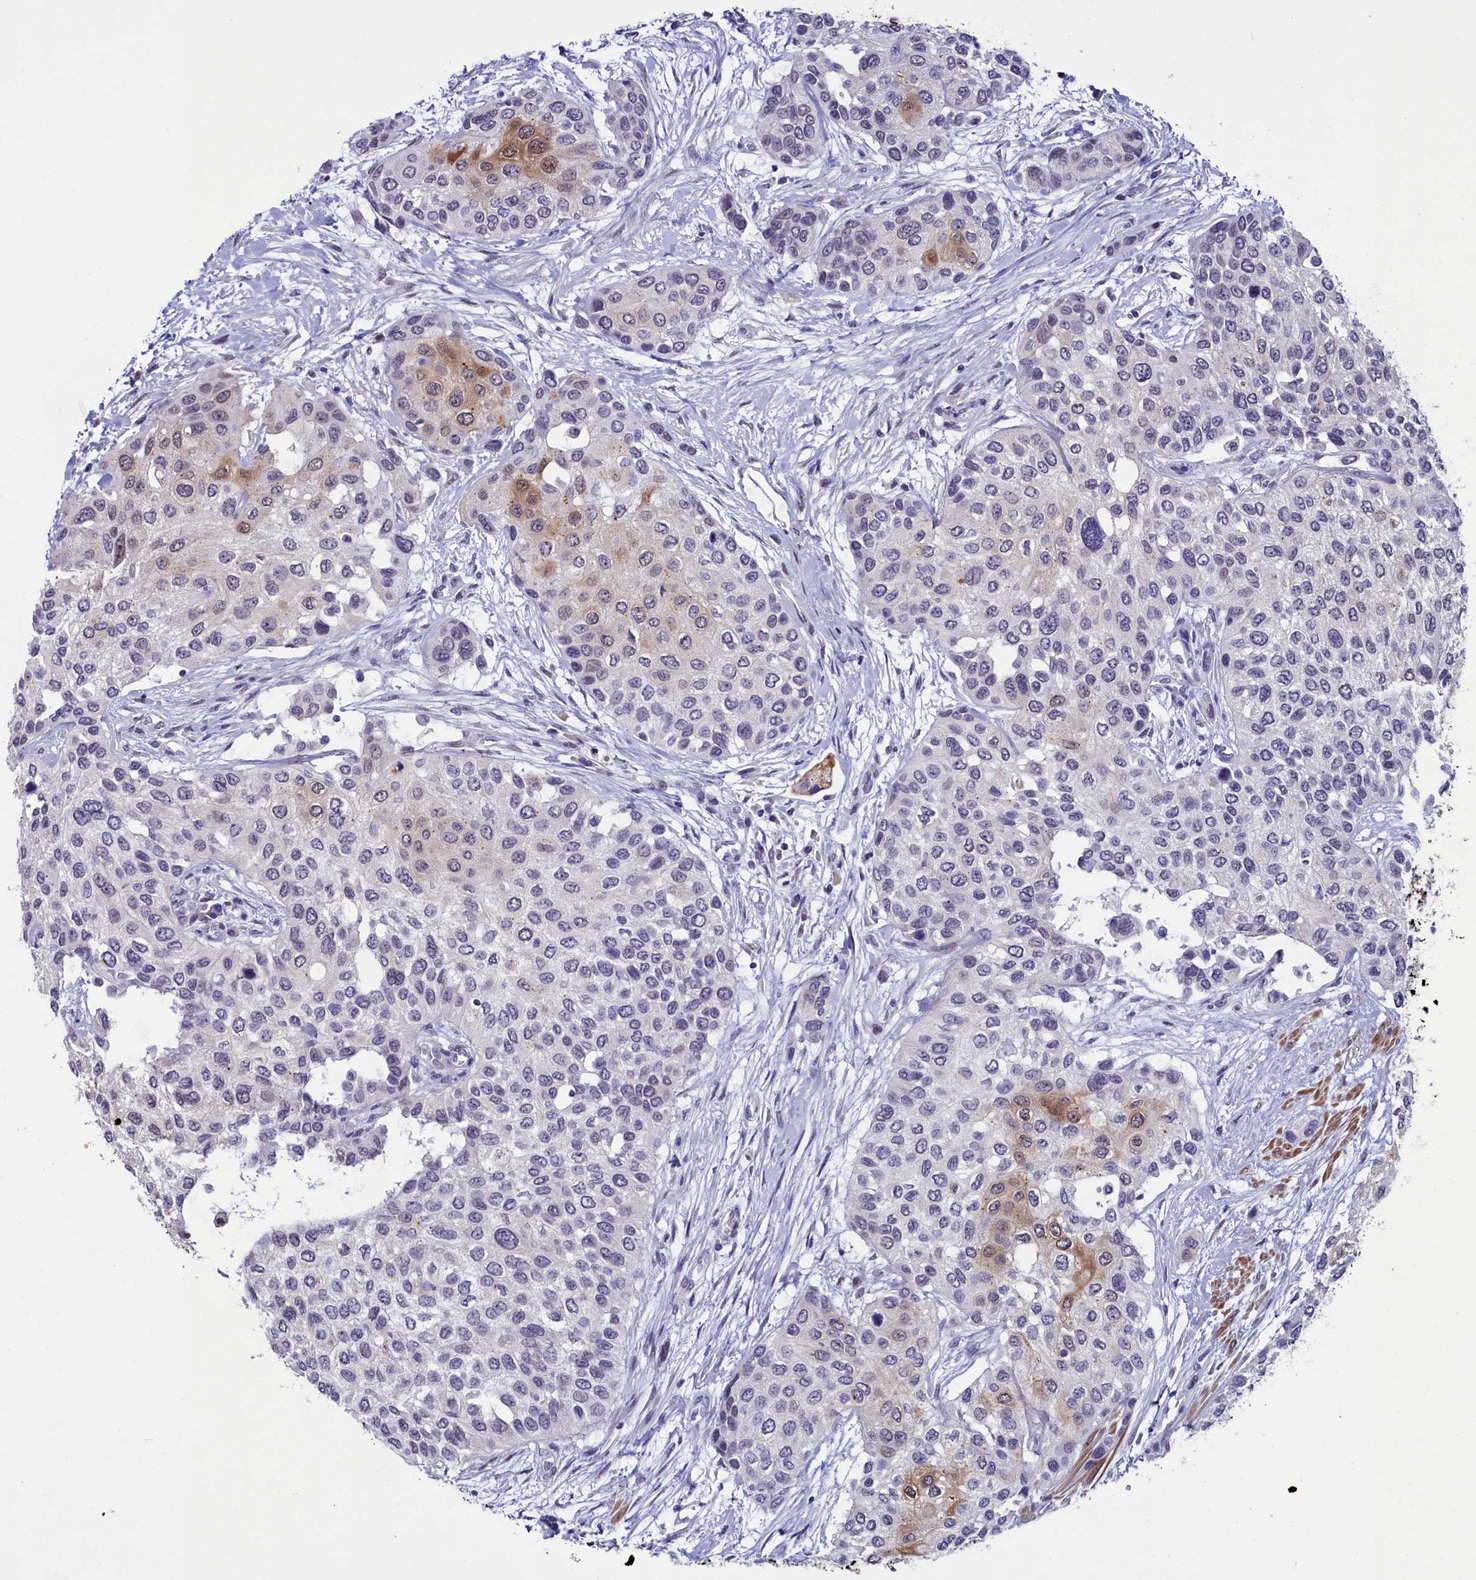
{"staining": {"intensity": "moderate", "quantity": "<25%", "location": "cytoplasmic/membranous"}, "tissue": "urothelial cancer", "cell_type": "Tumor cells", "image_type": "cancer", "snomed": [{"axis": "morphology", "description": "Normal tissue, NOS"}, {"axis": "morphology", "description": "Urothelial carcinoma, High grade"}, {"axis": "topography", "description": "Vascular tissue"}, {"axis": "topography", "description": "Urinary bladder"}], "caption": "High-grade urothelial carcinoma stained with immunohistochemistry reveals moderate cytoplasmic/membranous expression in about <25% of tumor cells. The protein is stained brown, and the nuclei are stained in blue (DAB (3,3'-diaminobenzidine) IHC with brightfield microscopy, high magnification).", "gene": "SCD5", "patient": {"sex": "female", "age": 56}}